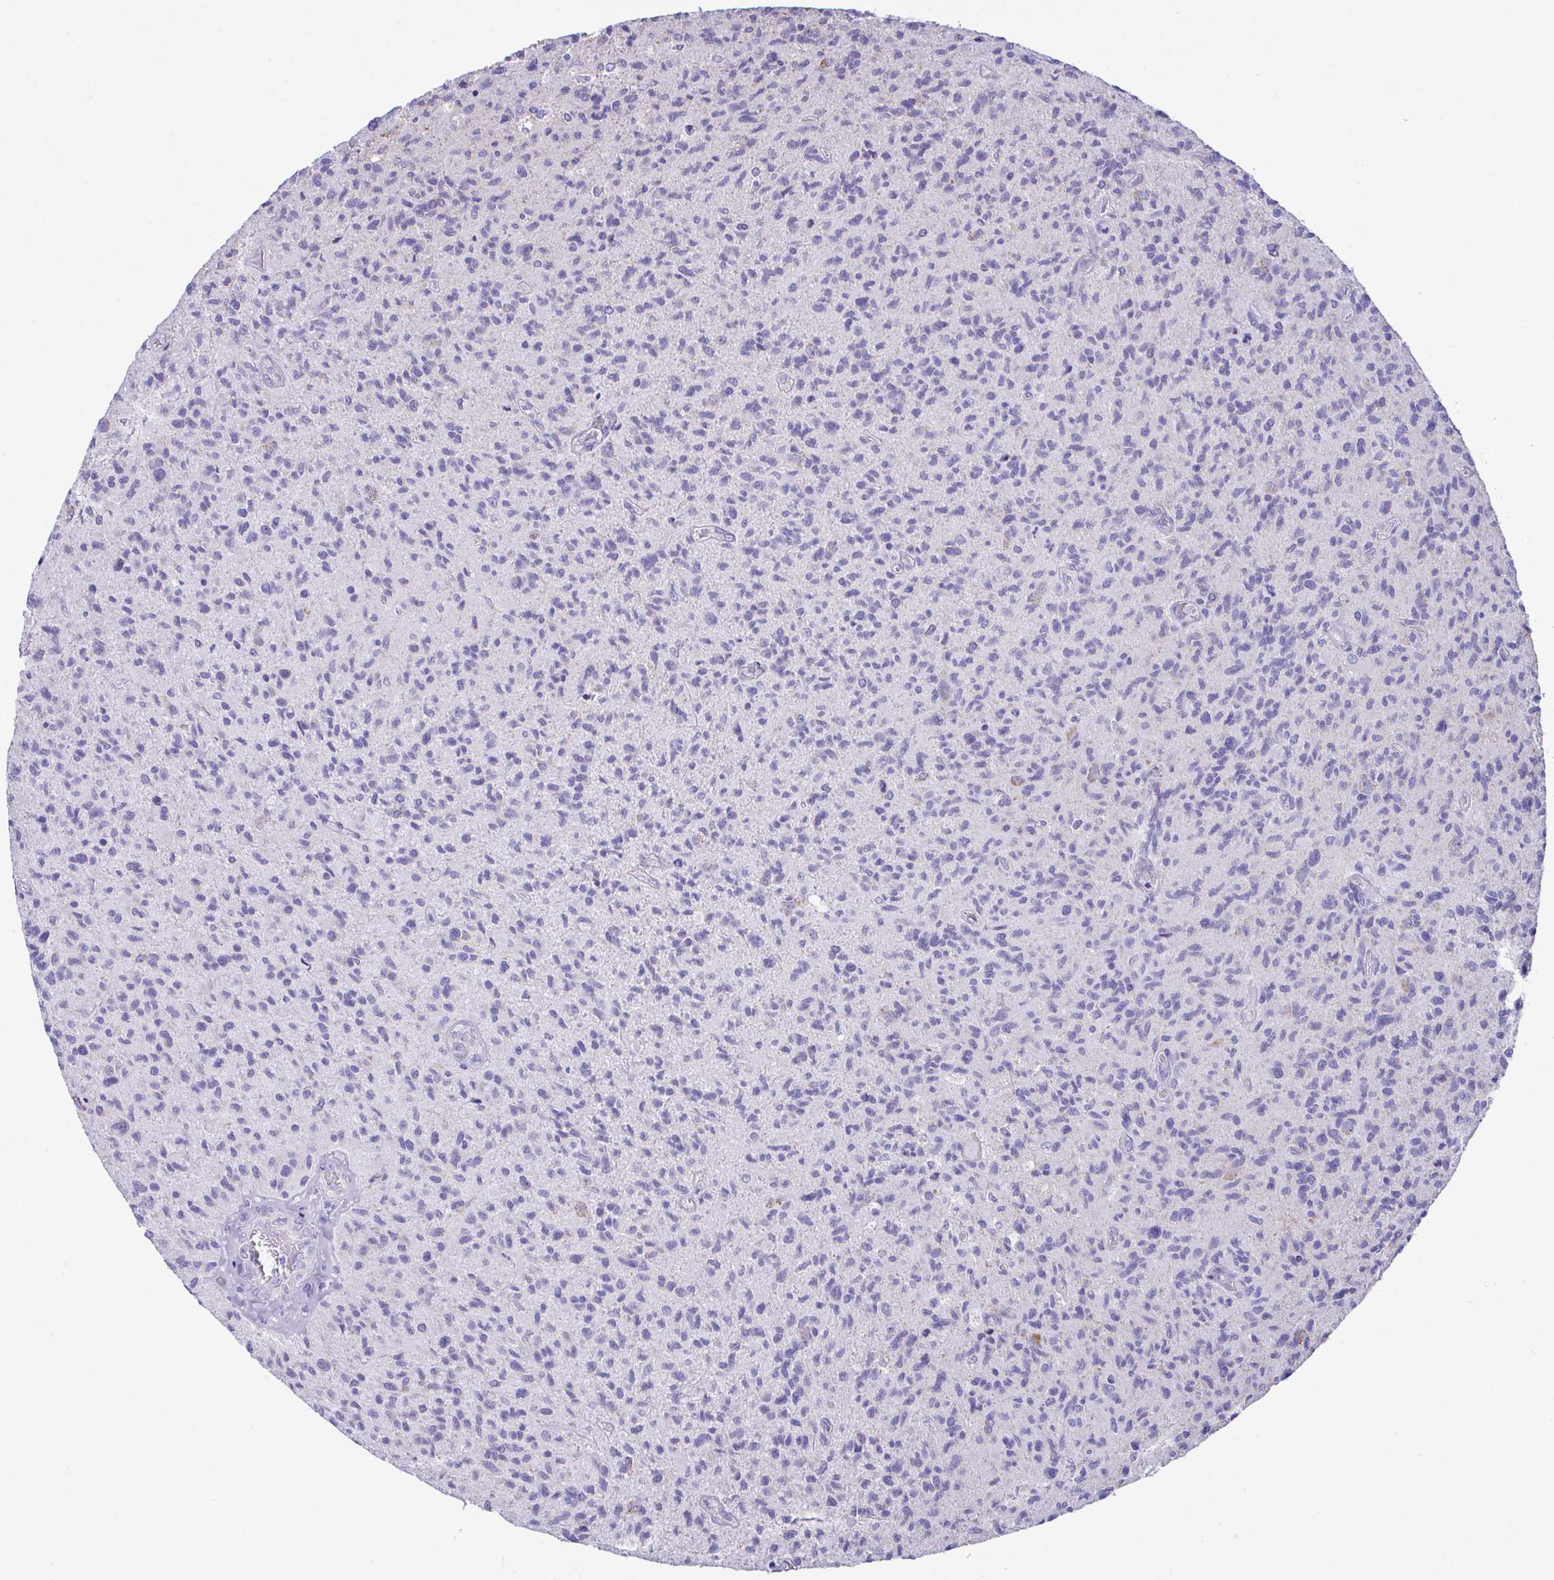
{"staining": {"intensity": "negative", "quantity": "none", "location": "none"}, "tissue": "glioma", "cell_type": "Tumor cells", "image_type": "cancer", "snomed": [{"axis": "morphology", "description": "Glioma, malignant, High grade"}, {"axis": "topography", "description": "Brain"}], "caption": "A micrograph of malignant glioma (high-grade) stained for a protein demonstrates no brown staining in tumor cells.", "gene": "NLRP8", "patient": {"sex": "female", "age": 70}}